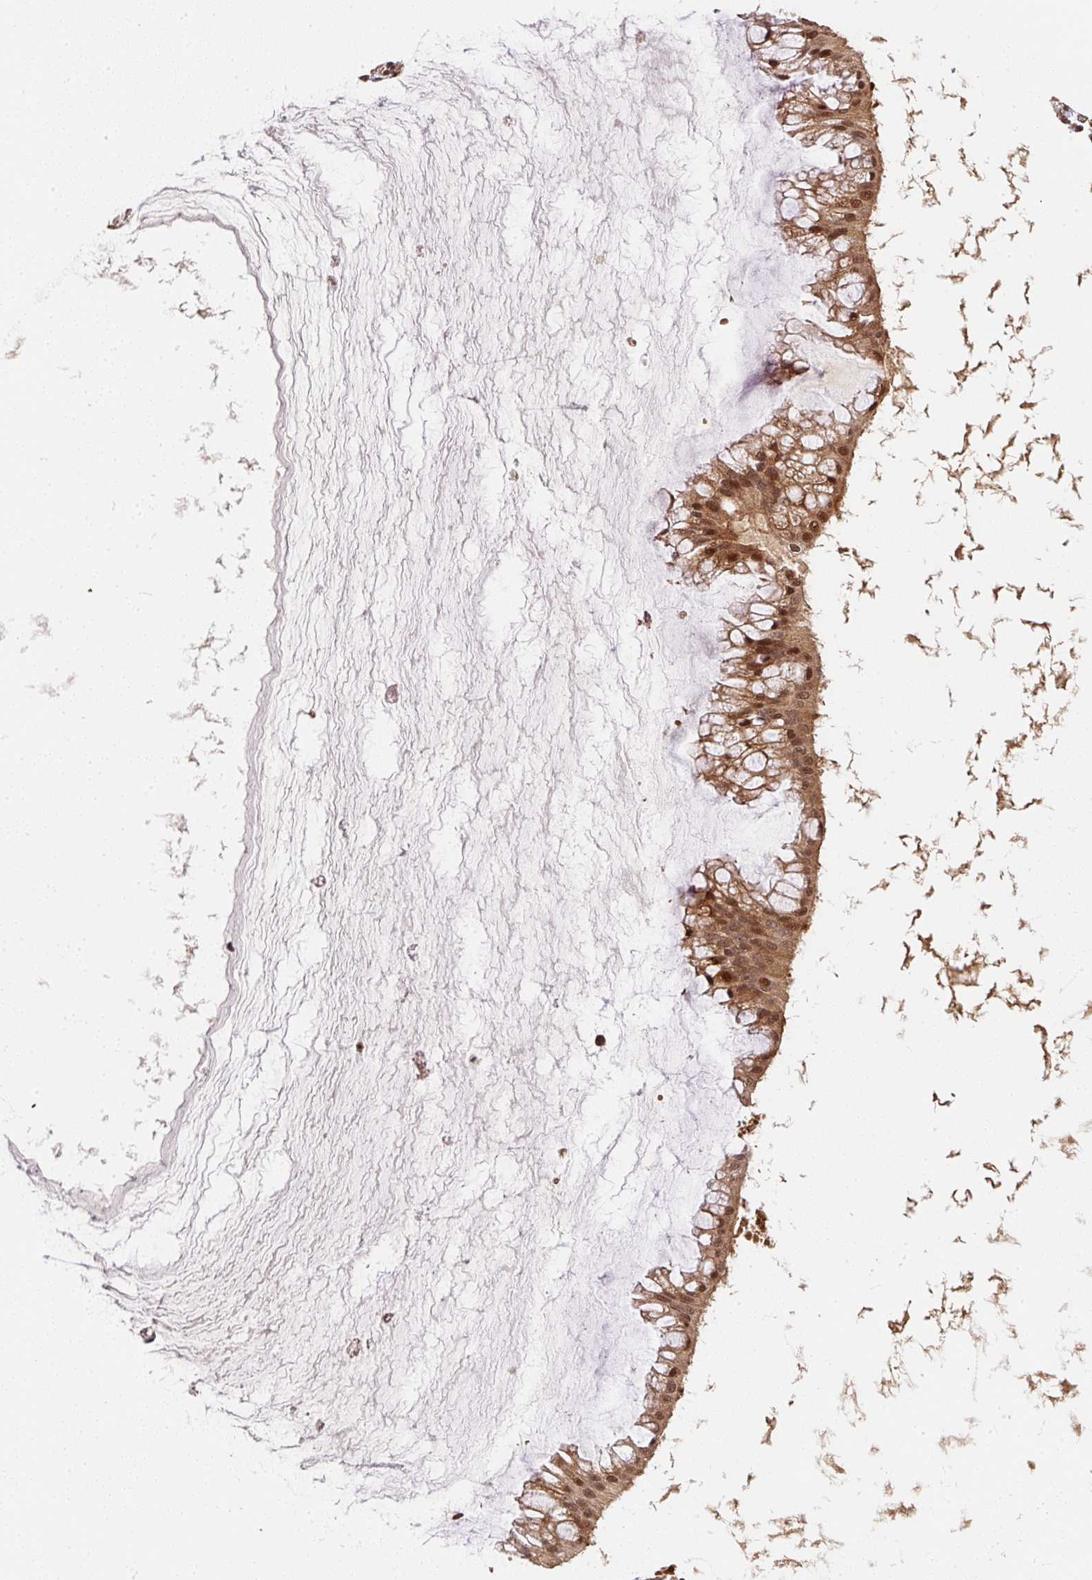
{"staining": {"intensity": "moderate", "quantity": ">75%", "location": "cytoplasmic/membranous,nuclear"}, "tissue": "ovarian cancer", "cell_type": "Tumor cells", "image_type": "cancer", "snomed": [{"axis": "morphology", "description": "Cystadenocarcinoma, mucinous, NOS"}, {"axis": "topography", "description": "Ovary"}], "caption": "Tumor cells exhibit medium levels of moderate cytoplasmic/membranous and nuclear positivity in approximately >75% of cells in ovarian mucinous cystadenocarcinoma.", "gene": "PSMD1", "patient": {"sex": "female", "age": 73}}